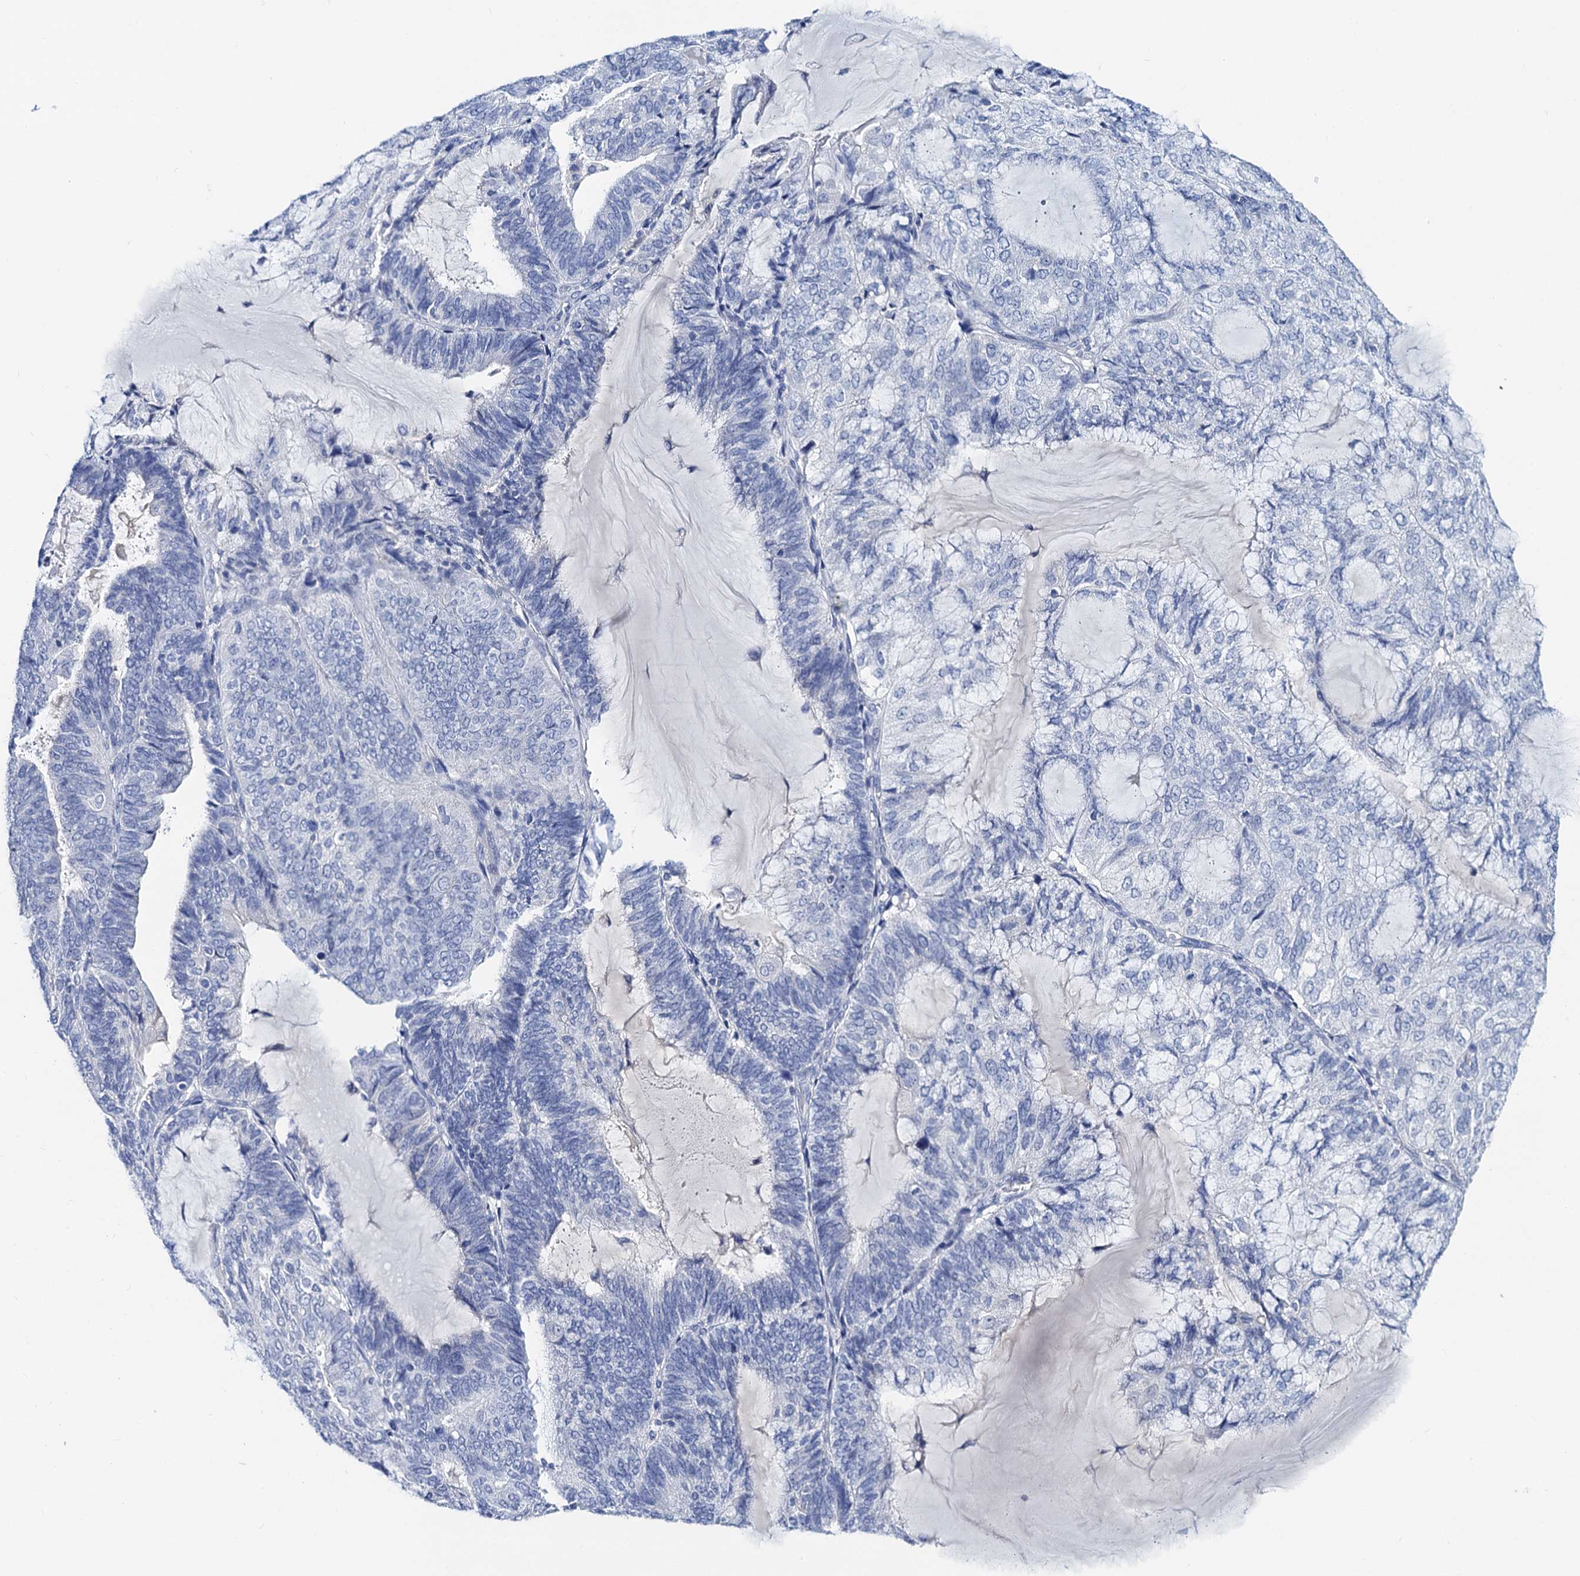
{"staining": {"intensity": "negative", "quantity": "none", "location": "none"}, "tissue": "endometrial cancer", "cell_type": "Tumor cells", "image_type": "cancer", "snomed": [{"axis": "morphology", "description": "Adenocarcinoma, NOS"}, {"axis": "topography", "description": "Endometrium"}], "caption": "The photomicrograph displays no staining of tumor cells in endometrial cancer (adenocarcinoma).", "gene": "LYPD3", "patient": {"sex": "female", "age": 81}}